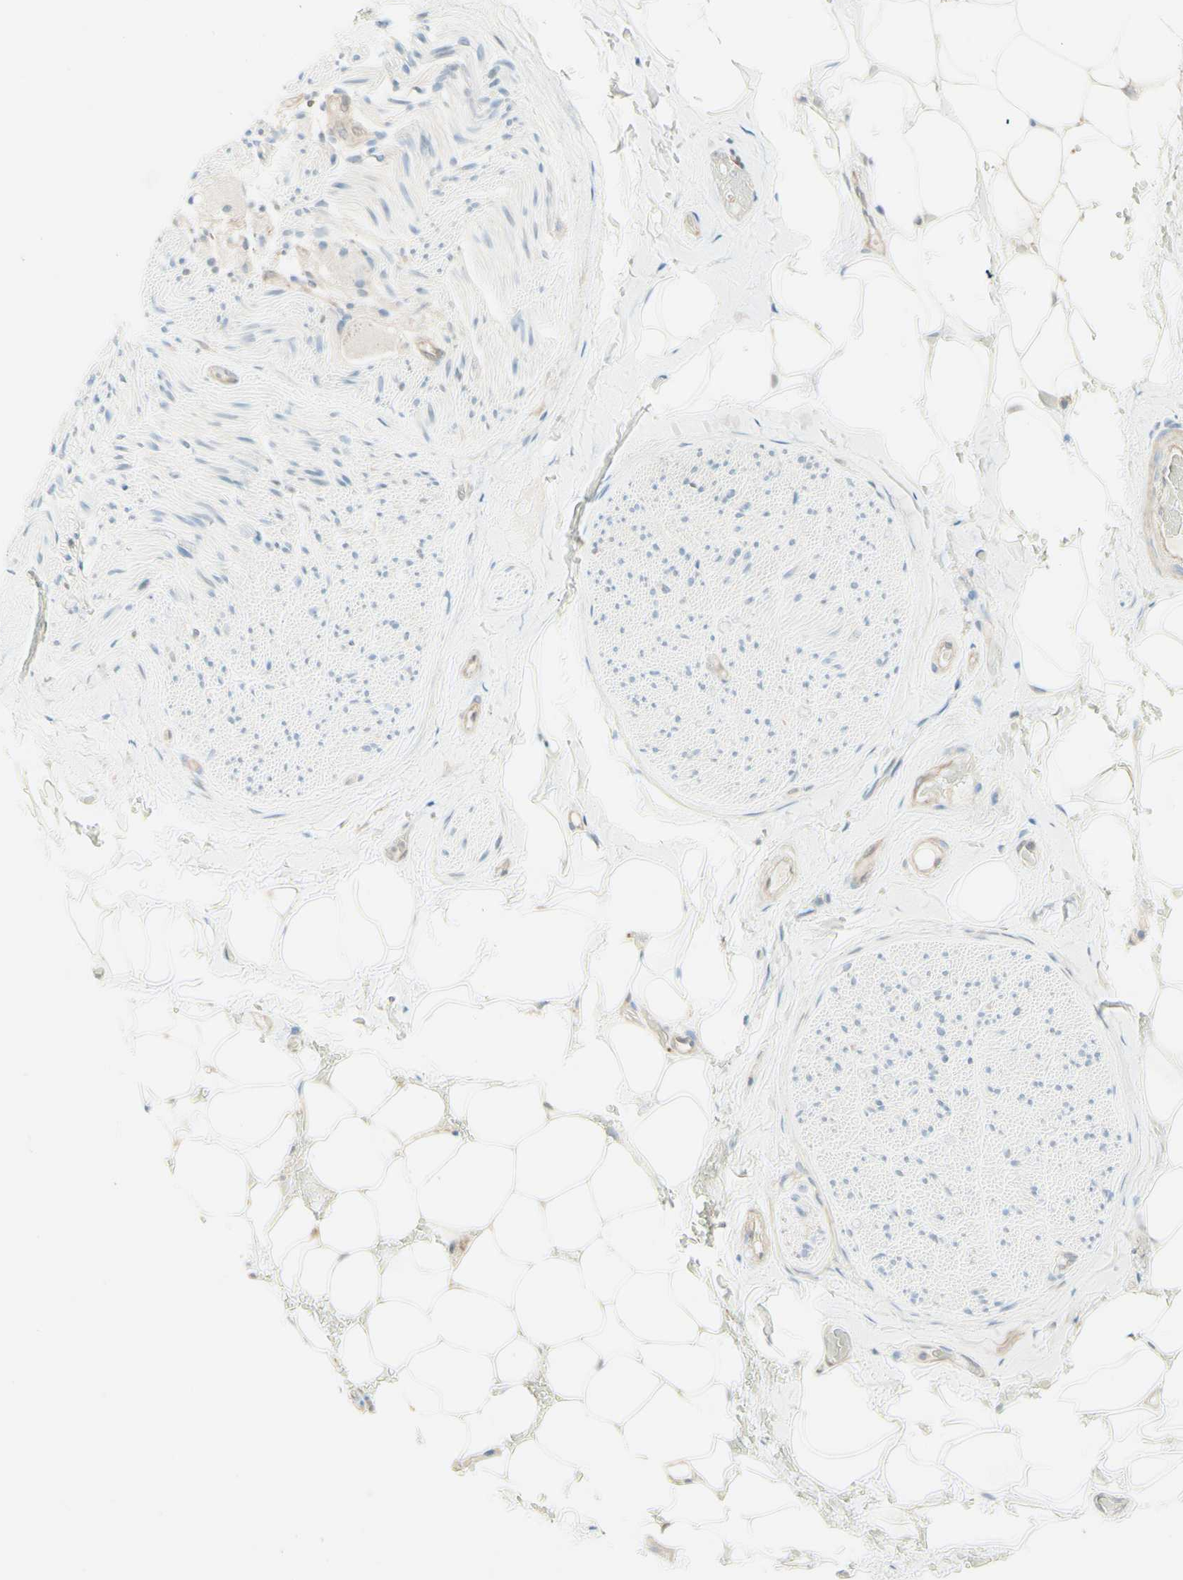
{"staining": {"intensity": "weak", "quantity": "25%-75%", "location": "cytoplasmic/membranous"}, "tissue": "adipose tissue", "cell_type": "Adipocytes", "image_type": "normal", "snomed": [{"axis": "morphology", "description": "Normal tissue, NOS"}, {"axis": "topography", "description": "Peripheral nerve tissue"}], "caption": "Adipocytes demonstrate low levels of weak cytoplasmic/membranous staining in about 25%-75% of cells in benign adipose tissue. (DAB IHC with brightfield microscopy, high magnification).", "gene": "UPK3B", "patient": {"sex": "male", "age": 70}}